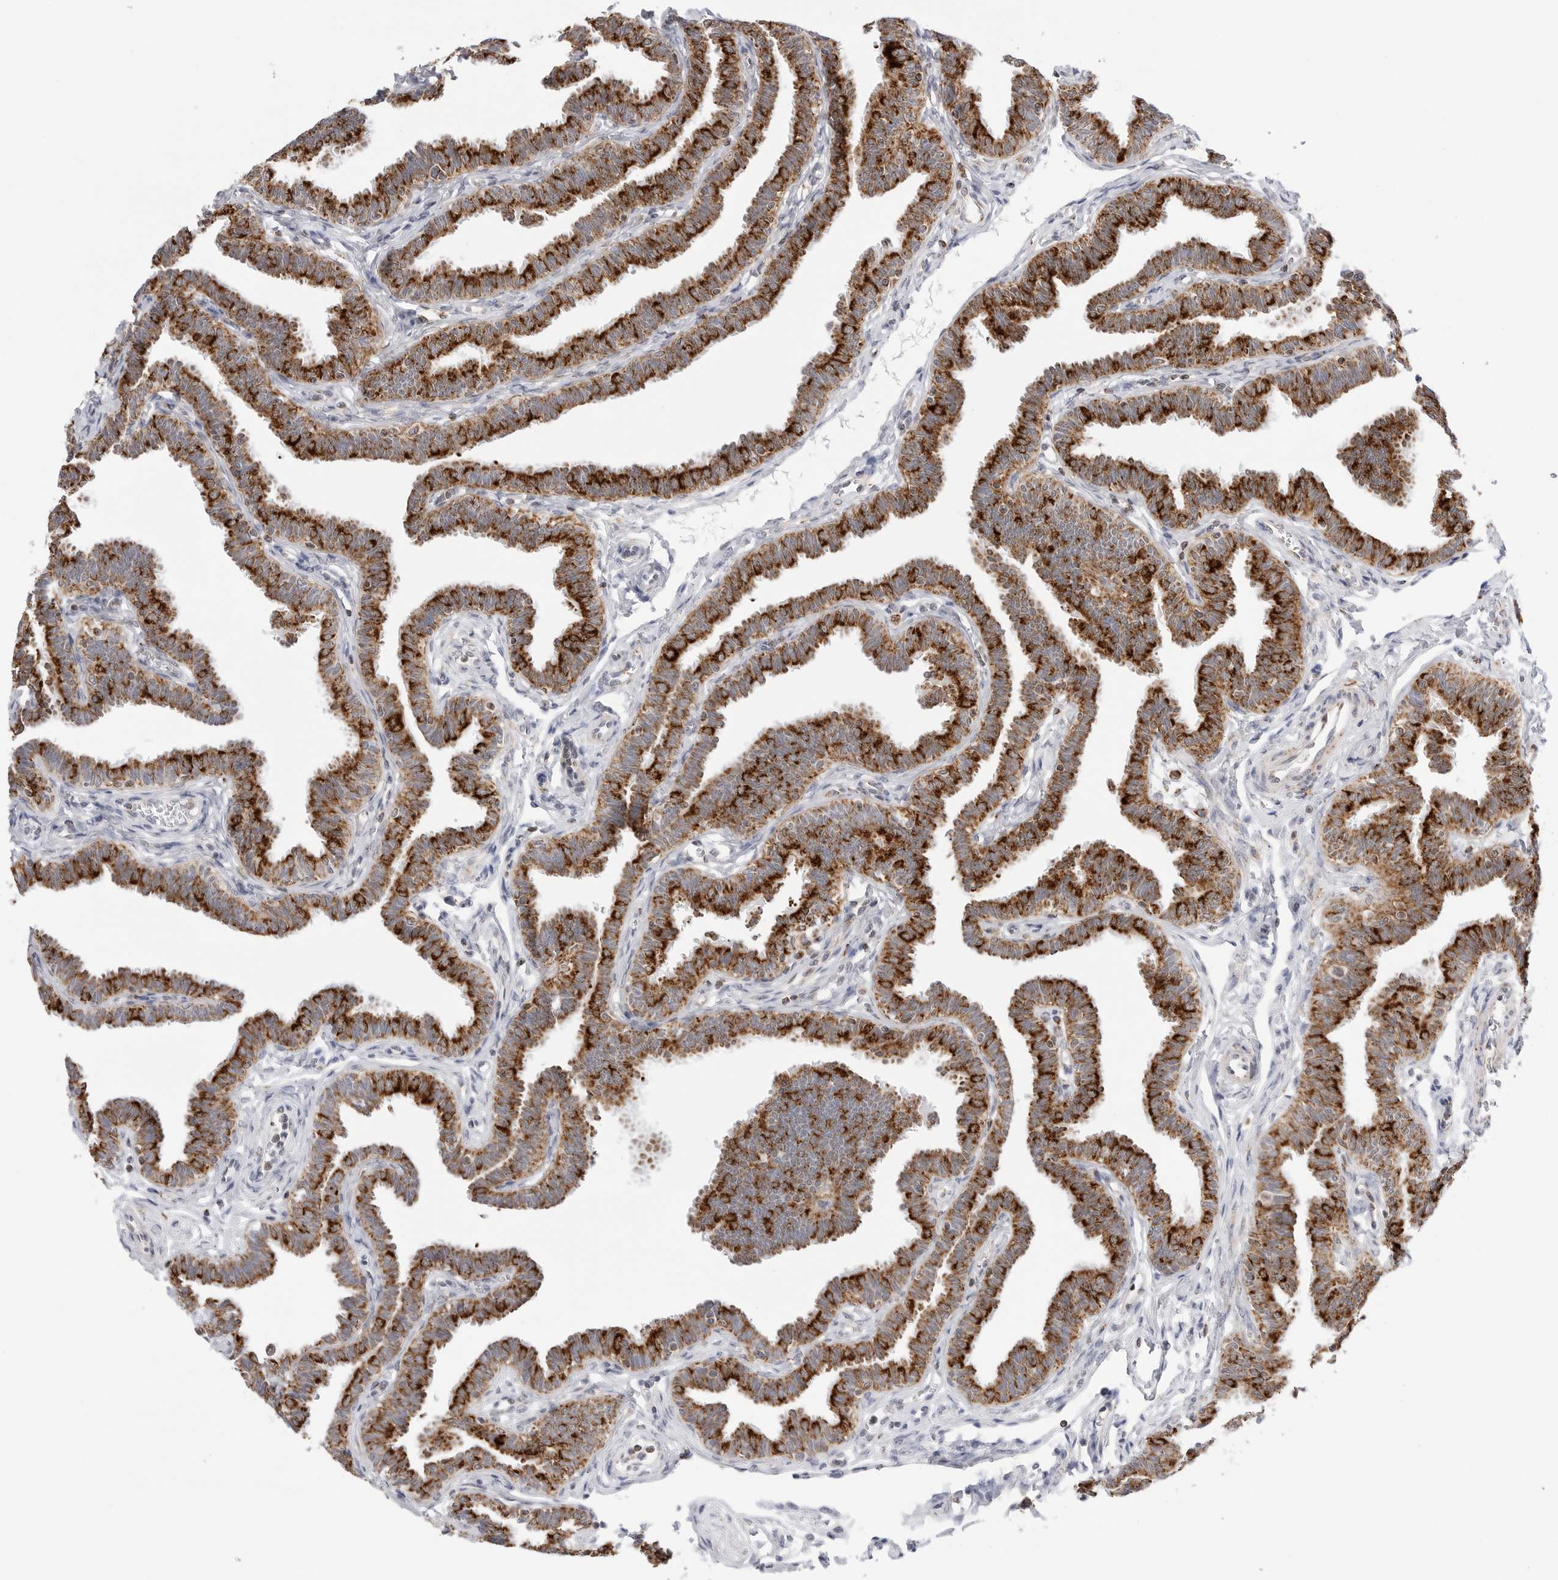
{"staining": {"intensity": "strong", "quantity": ">75%", "location": "cytoplasmic/membranous"}, "tissue": "fallopian tube", "cell_type": "Glandular cells", "image_type": "normal", "snomed": [{"axis": "morphology", "description": "Normal tissue, NOS"}, {"axis": "topography", "description": "Fallopian tube"}, {"axis": "topography", "description": "Ovary"}], "caption": "A high amount of strong cytoplasmic/membranous expression is identified in about >75% of glandular cells in normal fallopian tube. The protein is shown in brown color, while the nuclei are stained blue.", "gene": "ATP5IF1", "patient": {"sex": "female", "age": 23}}